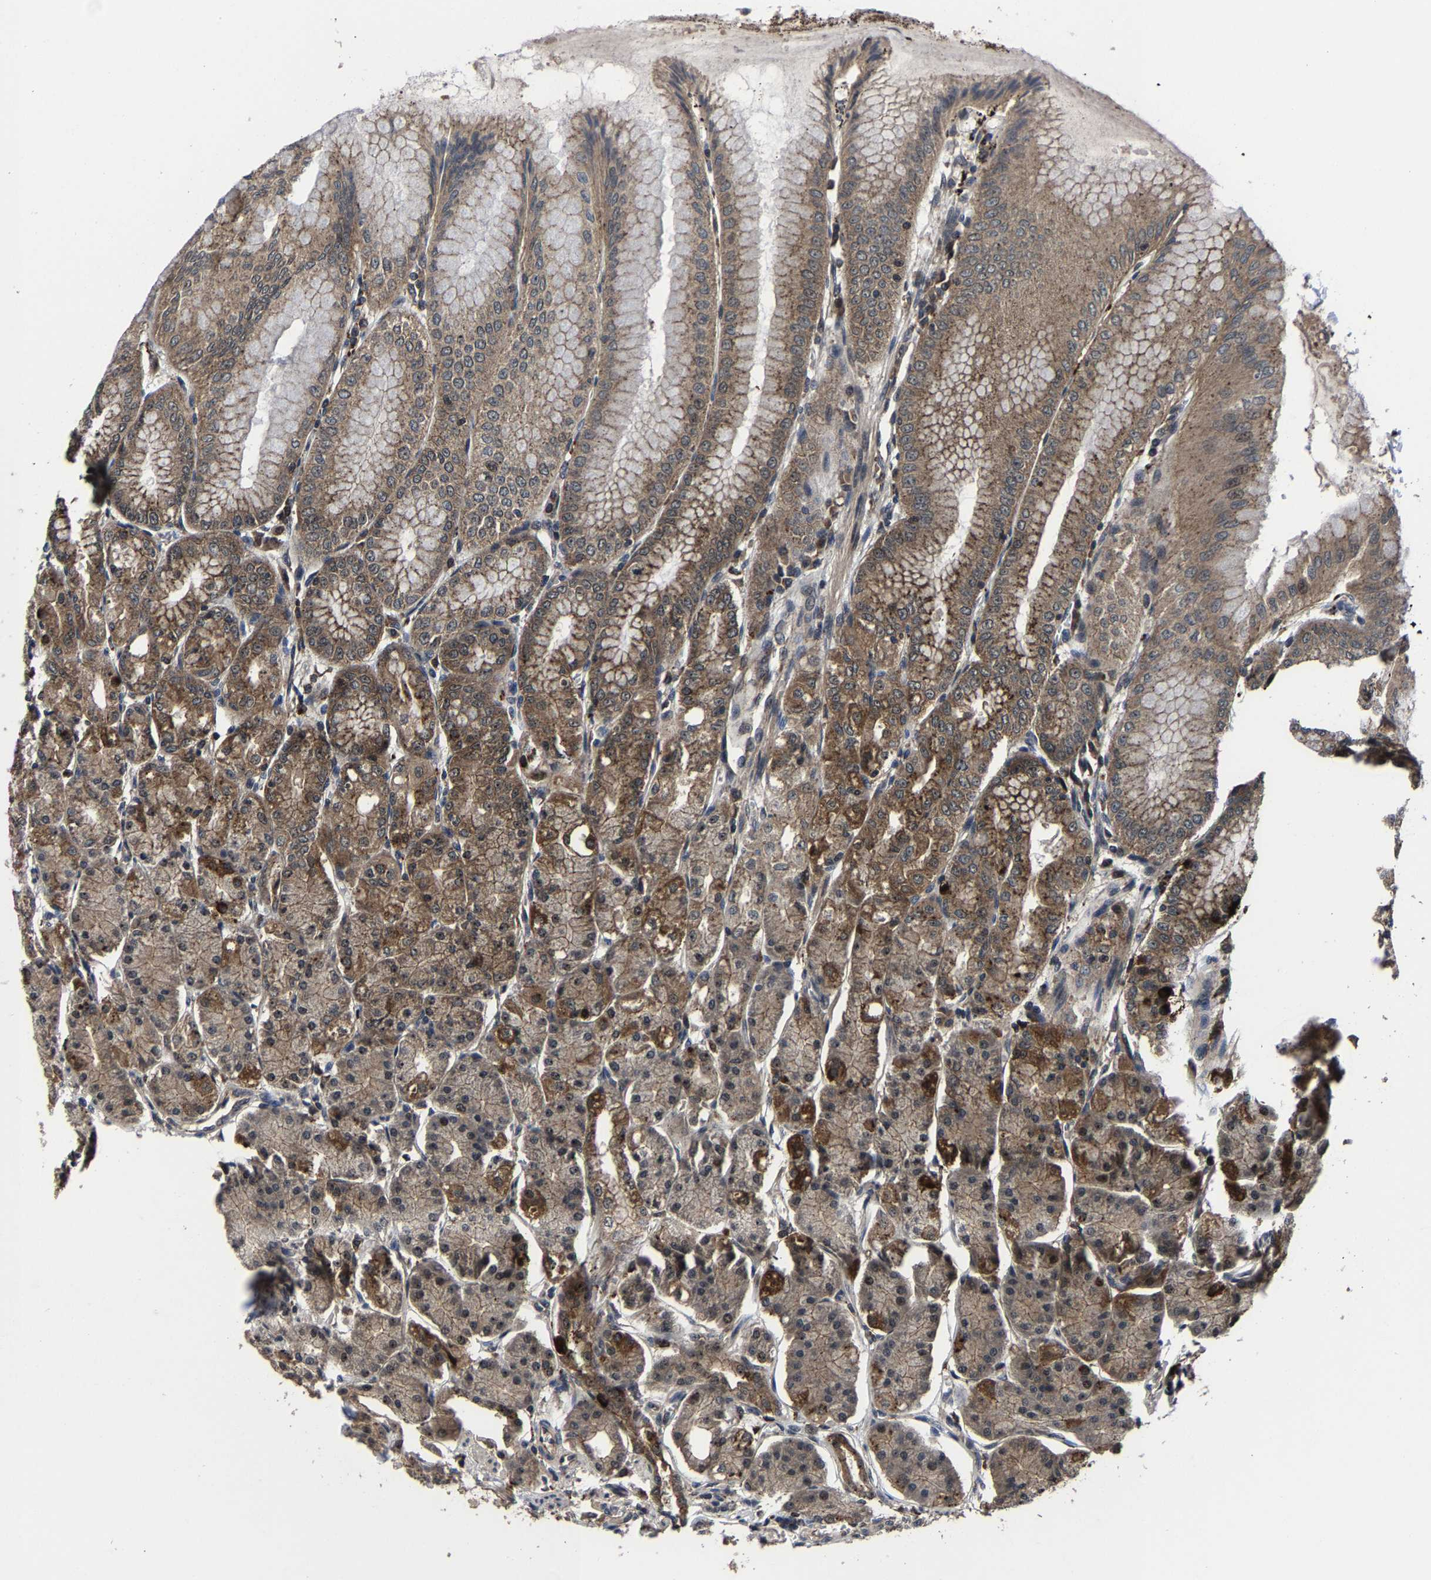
{"staining": {"intensity": "moderate", "quantity": ">75%", "location": "cytoplasmic/membranous,nuclear"}, "tissue": "stomach", "cell_type": "Glandular cells", "image_type": "normal", "snomed": [{"axis": "morphology", "description": "Normal tissue, NOS"}, {"axis": "topography", "description": "Stomach, lower"}], "caption": "Moderate cytoplasmic/membranous,nuclear expression is appreciated in about >75% of glandular cells in unremarkable stomach.", "gene": "ZCCHC7", "patient": {"sex": "male", "age": 71}}